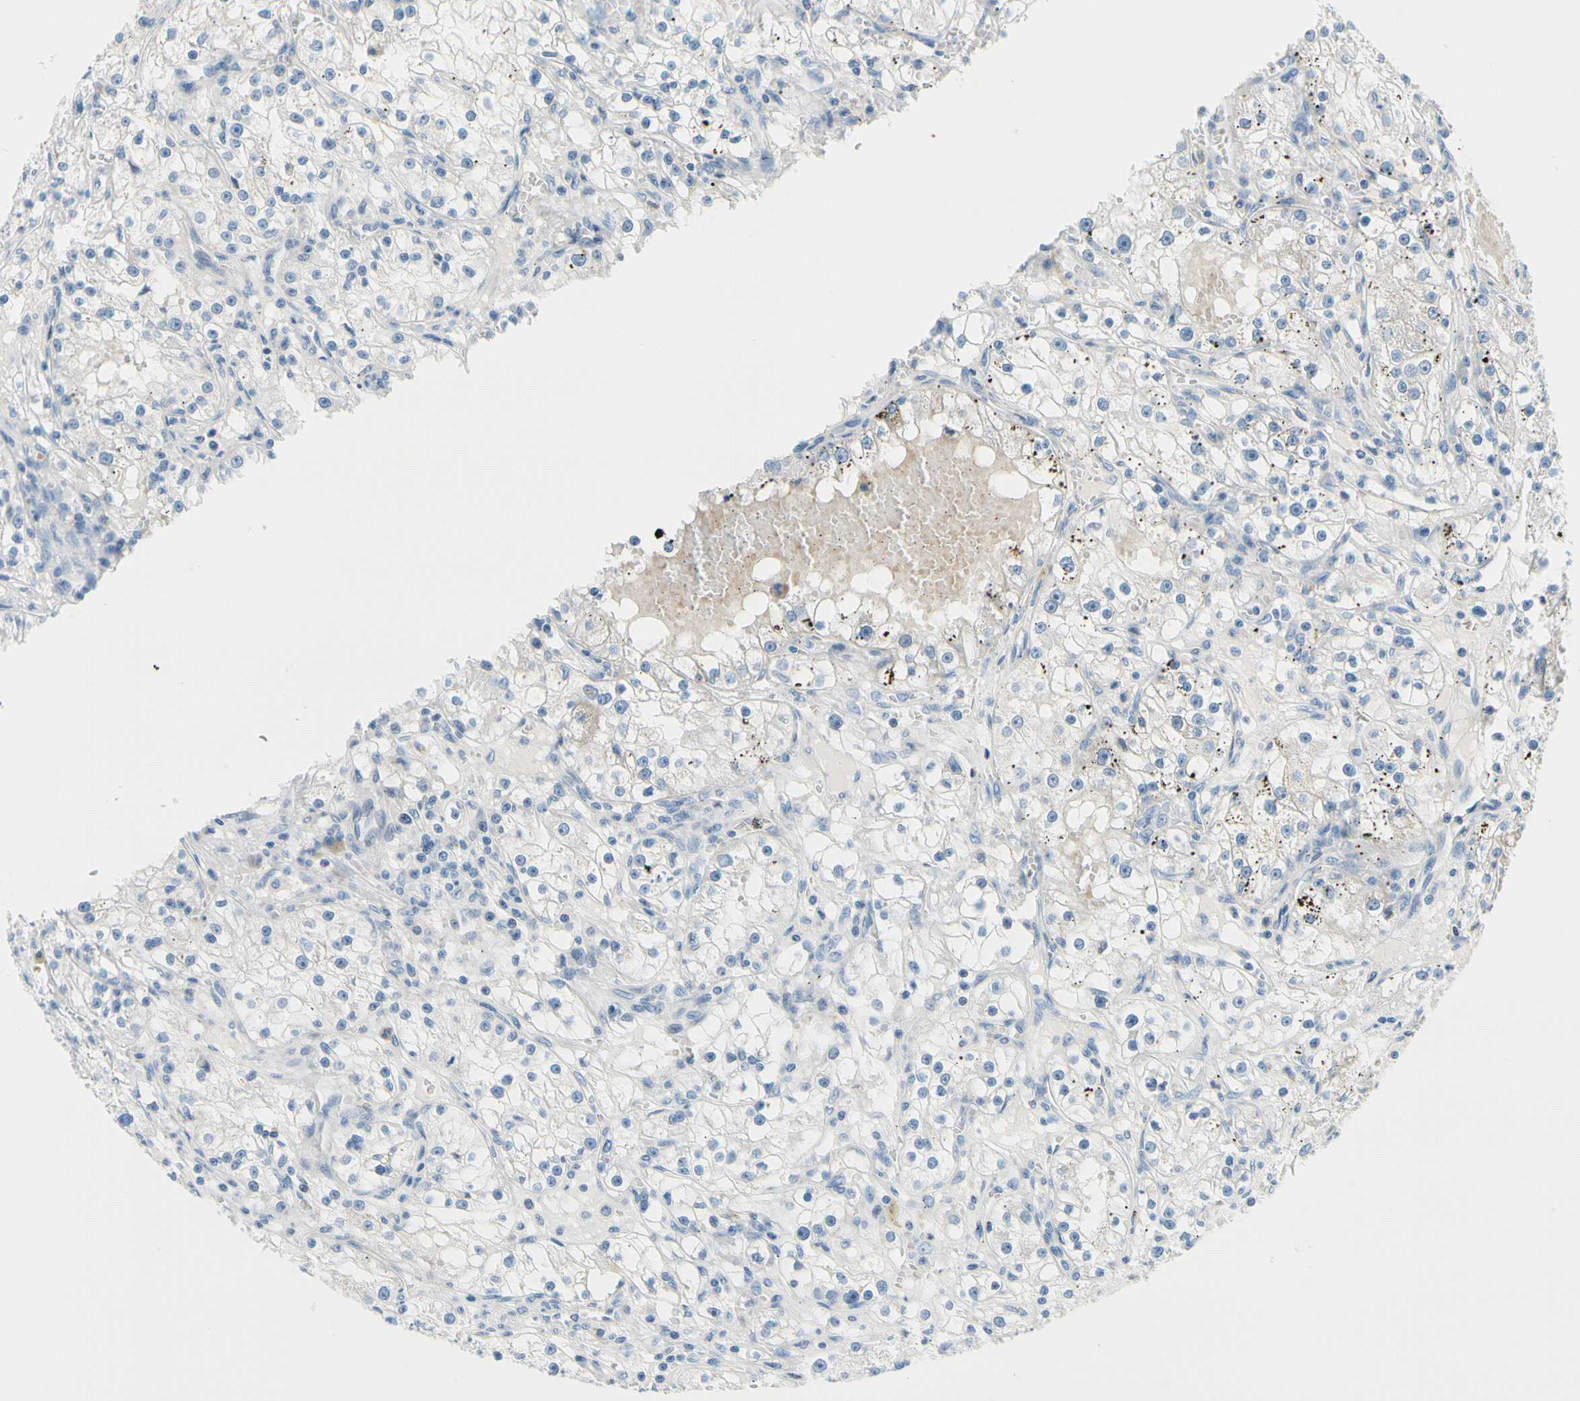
{"staining": {"intensity": "negative", "quantity": "none", "location": "none"}, "tissue": "renal cancer", "cell_type": "Tumor cells", "image_type": "cancer", "snomed": [{"axis": "morphology", "description": "Adenocarcinoma, NOS"}, {"axis": "topography", "description": "Kidney"}], "caption": "Immunohistochemical staining of adenocarcinoma (renal) shows no significant positivity in tumor cells.", "gene": "FCER2", "patient": {"sex": "male", "age": 56}}